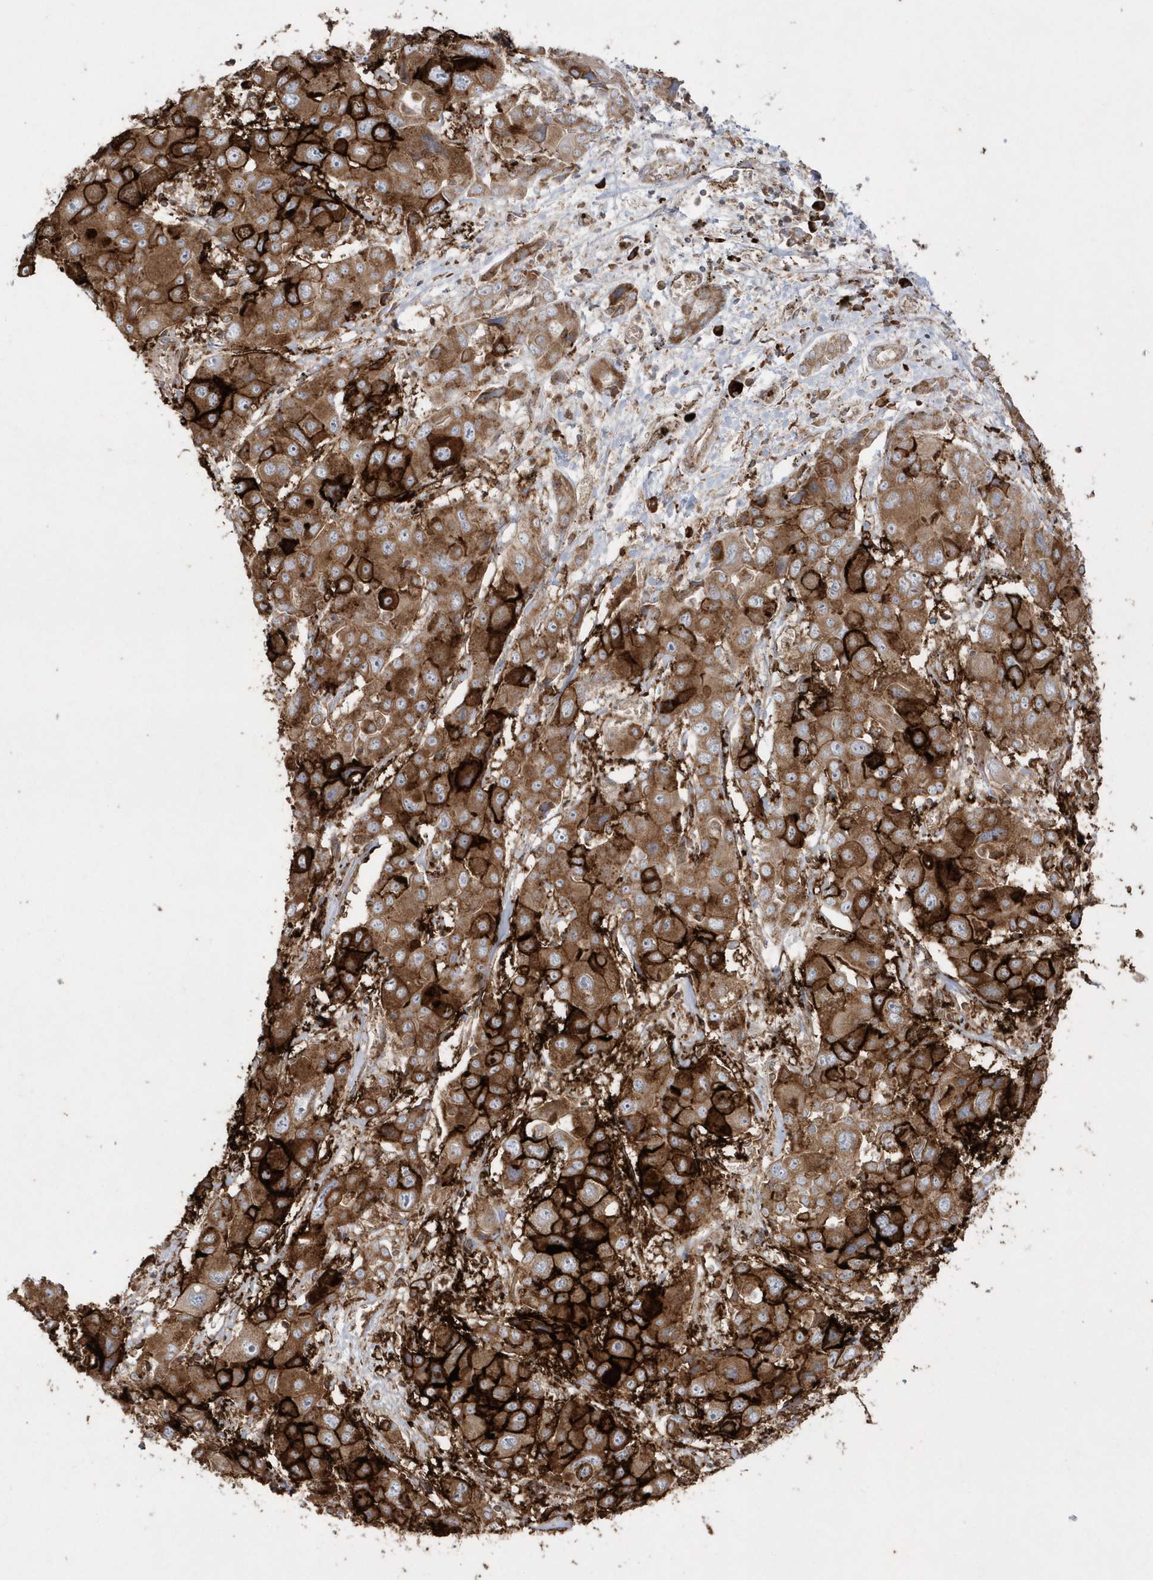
{"staining": {"intensity": "strong", "quantity": ">75%", "location": "cytoplasmic/membranous"}, "tissue": "liver cancer", "cell_type": "Tumor cells", "image_type": "cancer", "snomed": [{"axis": "morphology", "description": "Cholangiocarcinoma"}, {"axis": "topography", "description": "Liver"}], "caption": "Protein staining of cholangiocarcinoma (liver) tissue demonstrates strong cytoplasmic/membranous expression in approximately >75% of tumor cells. (Stains: DAB in brown, nuclei in blue, Microscopy: brightfield microscopy at high magnification).", "gene": "SH3BP2", "patient": {"sex": "male", "age": 67}}